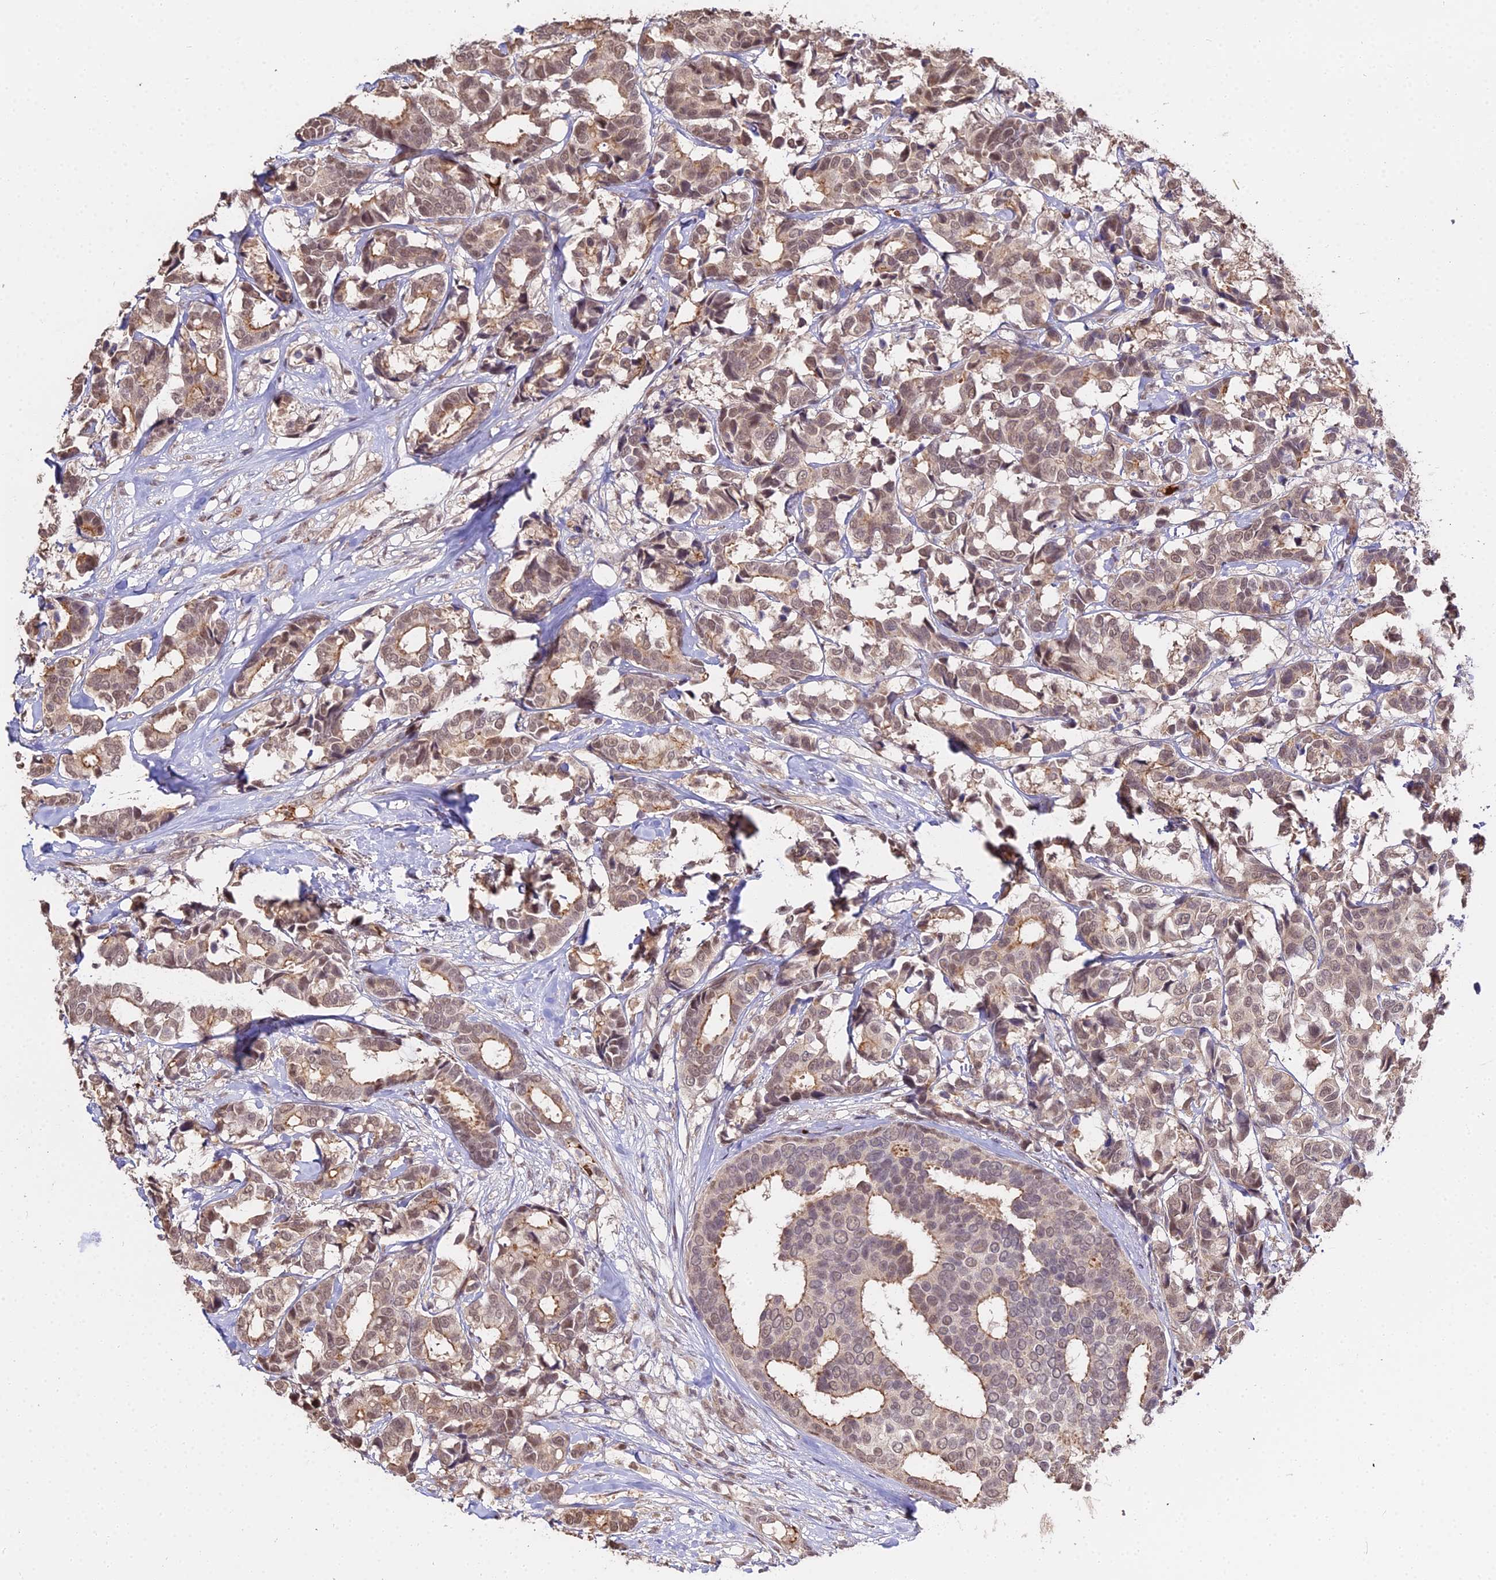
{"staining": {"intensity": "weak", "quantity": "25%-75%", "location": "cytoplasmic/membranous,nuclear"}, "tissue": "breast cancer", "cell_type": "Tumor cells", "image_type": "cancer", "snomed": [{"axis": "morphology", "description": "Normal tissue, NOS"}, {"axis": "morphology", "description": "Duct carcinoma"}, {"axis": "topography", "description": "Breast"}], "caption": "This micrograph demonstrates IHC staining of breast cancer, with low weak cytoplasmic/membranous and nuclear expression in approximately 25%-75% of tumor cells.", "gene": "ZDBF2", "patient": {"sex": "female", "age": 87}}